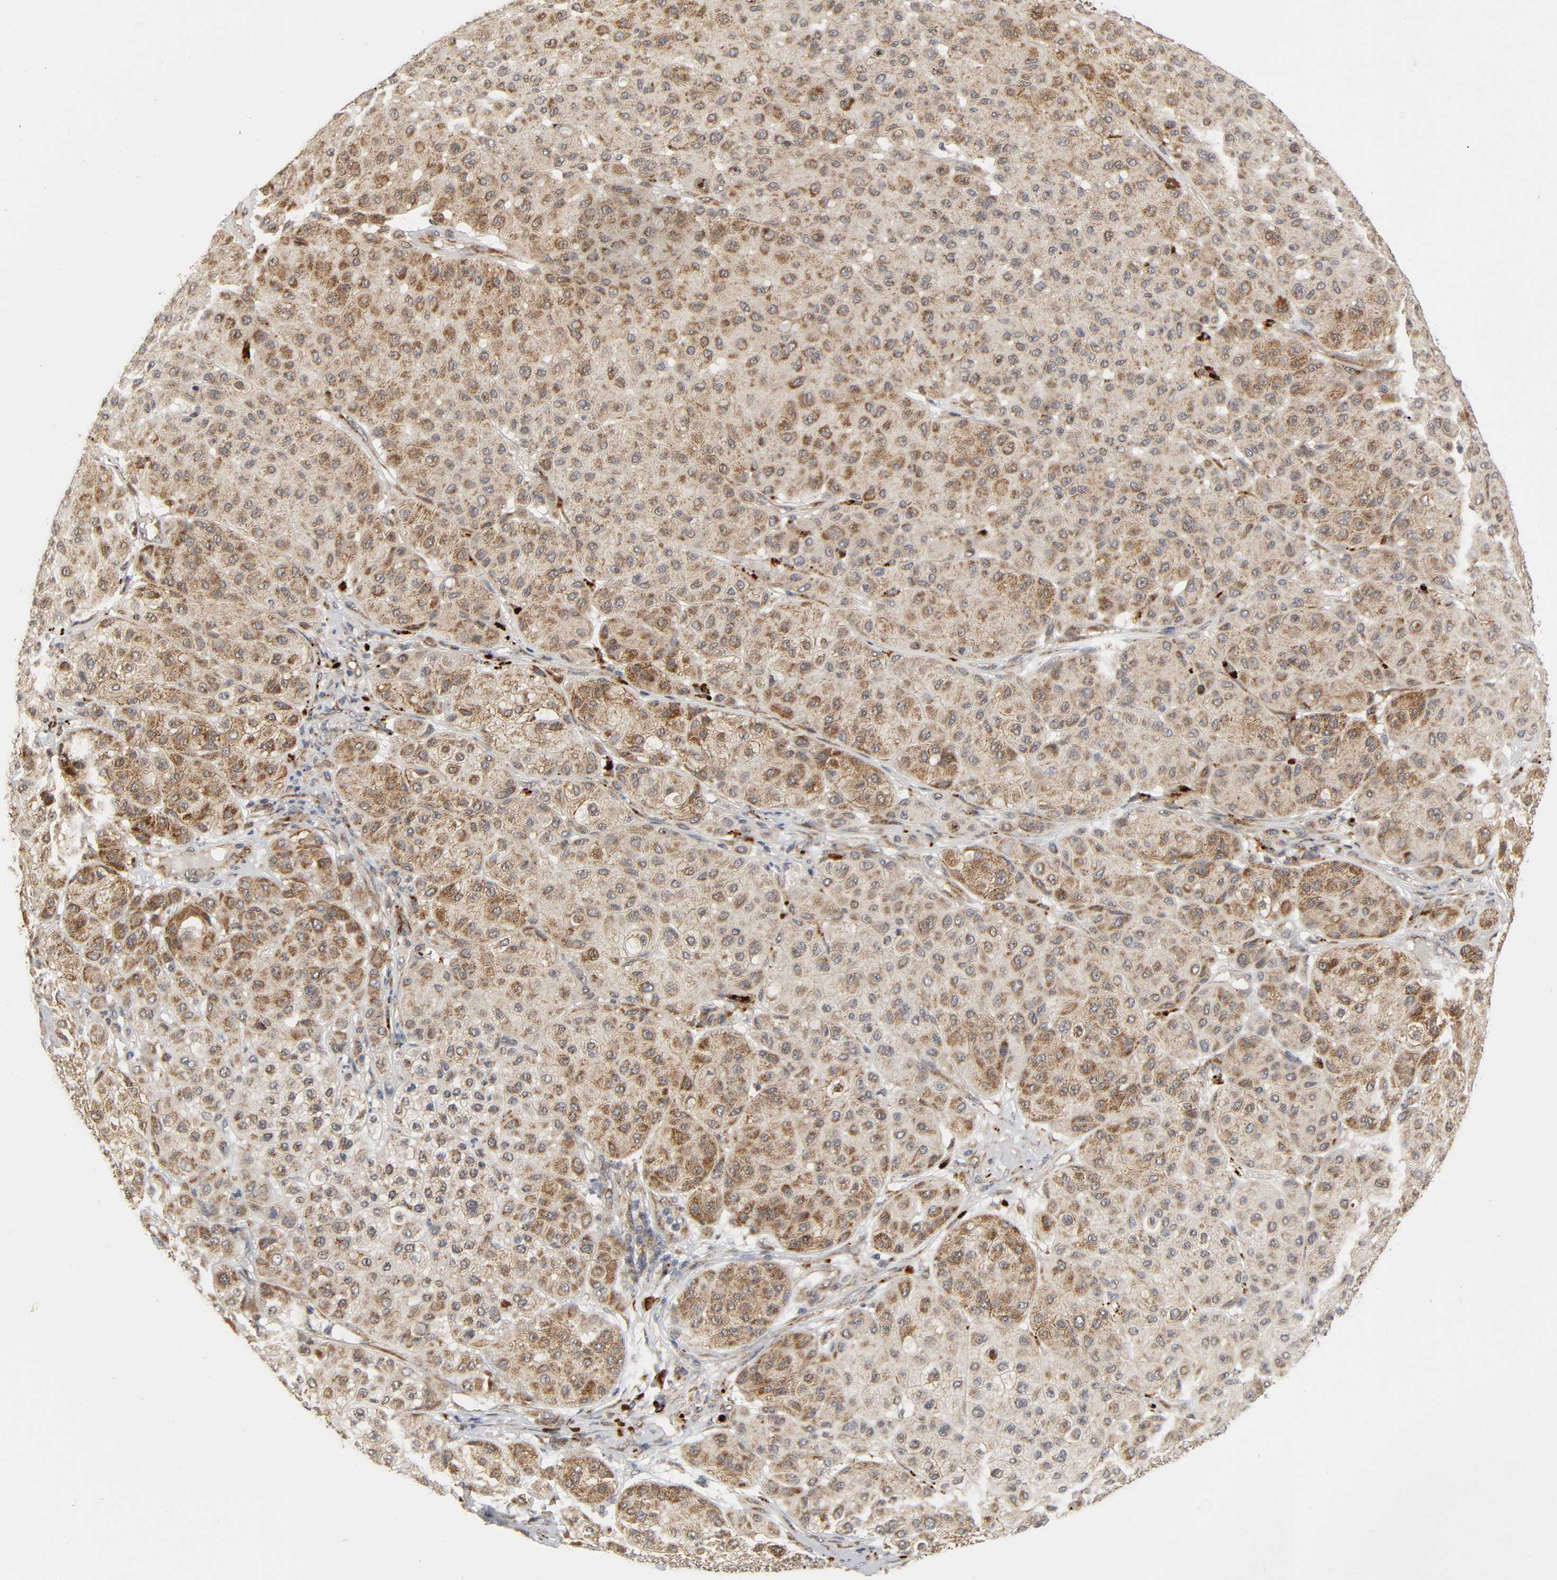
{"staining": {"intensity": "moderate", "quantity": ">75%", "location": "cytoplasmic/membranous"}, "tissue": "melanoma", "cell_type": "Tumor cells", "image_type": "cancer", "snomed": [{"axis": "morphology", "description": "Normal tissue, NOS"}, {"axis": "morphology", "description": "Malignant melanoma, Metastatic site"}, {"axis": "topography", "description": "Skin"}], "caption": "An image of human melanoma stained for a protein demonstrates moderate cytoplasmic/membranous brown staining in tumor cells. (brown staining indicates protein expression, while blue staining denotes nuclei).", "gene": "SLC30A9", "patient": {"sex": "male", "age": 41}}